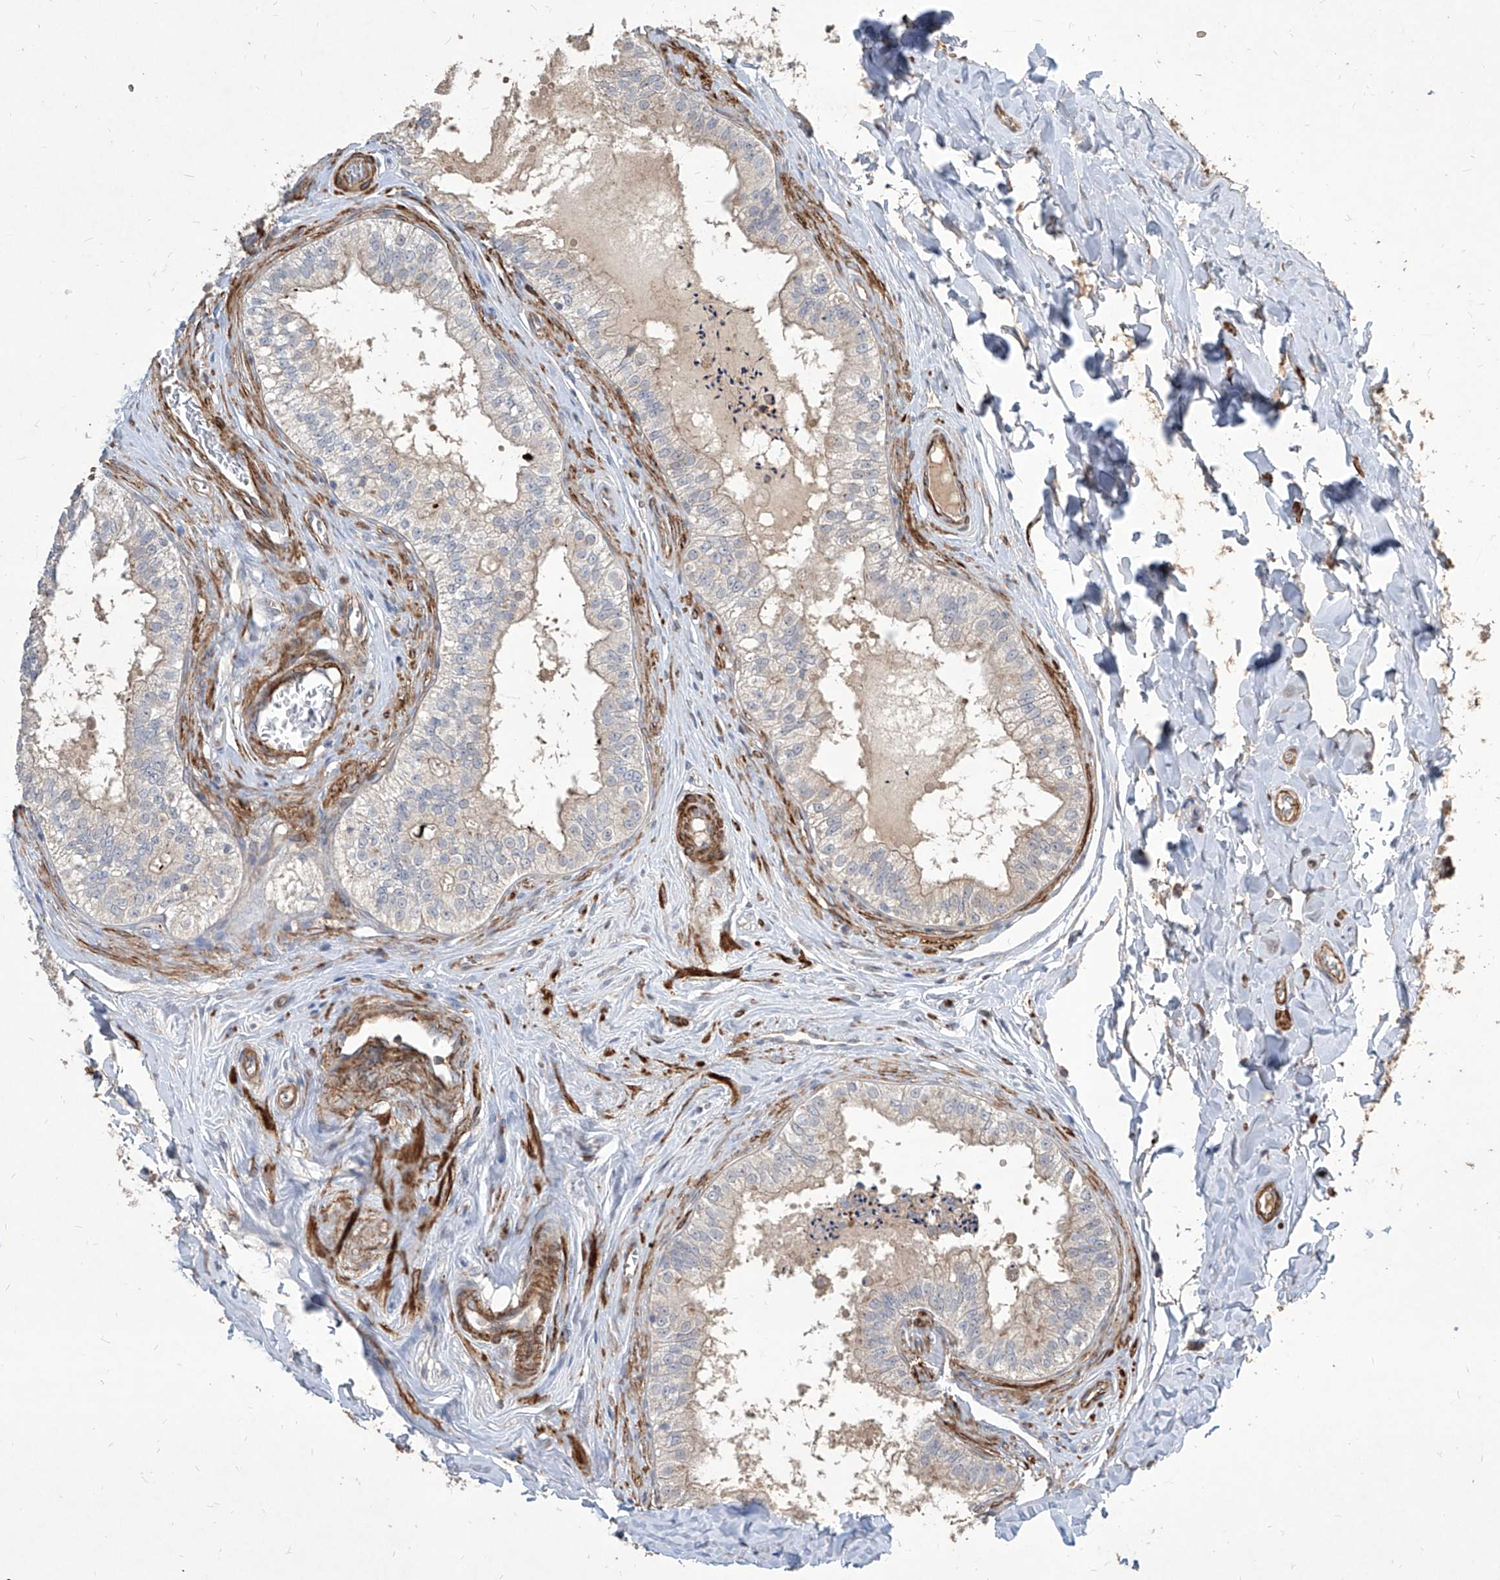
{"staining": {"intensity": "weak", "quantity": "<25%", "location": "cytoplasmic/membranous"}, "tissue": "epididymis", "cell_type": "Glandular cells", "image_type": "normal", "snomed": [{"axis": "morphology", "description": "Normal tissue, NOS"}, {"axis": "topography", "description": "Epididymis"}], "caption": "Immunohistochemistry (IHC) photomicrograph of unremarkable epididymis stained for a protein (brown), which reveals no staining in glandular cells.", "gene": "FAM83B", "patient": {"sex": "male", "age": 29}}